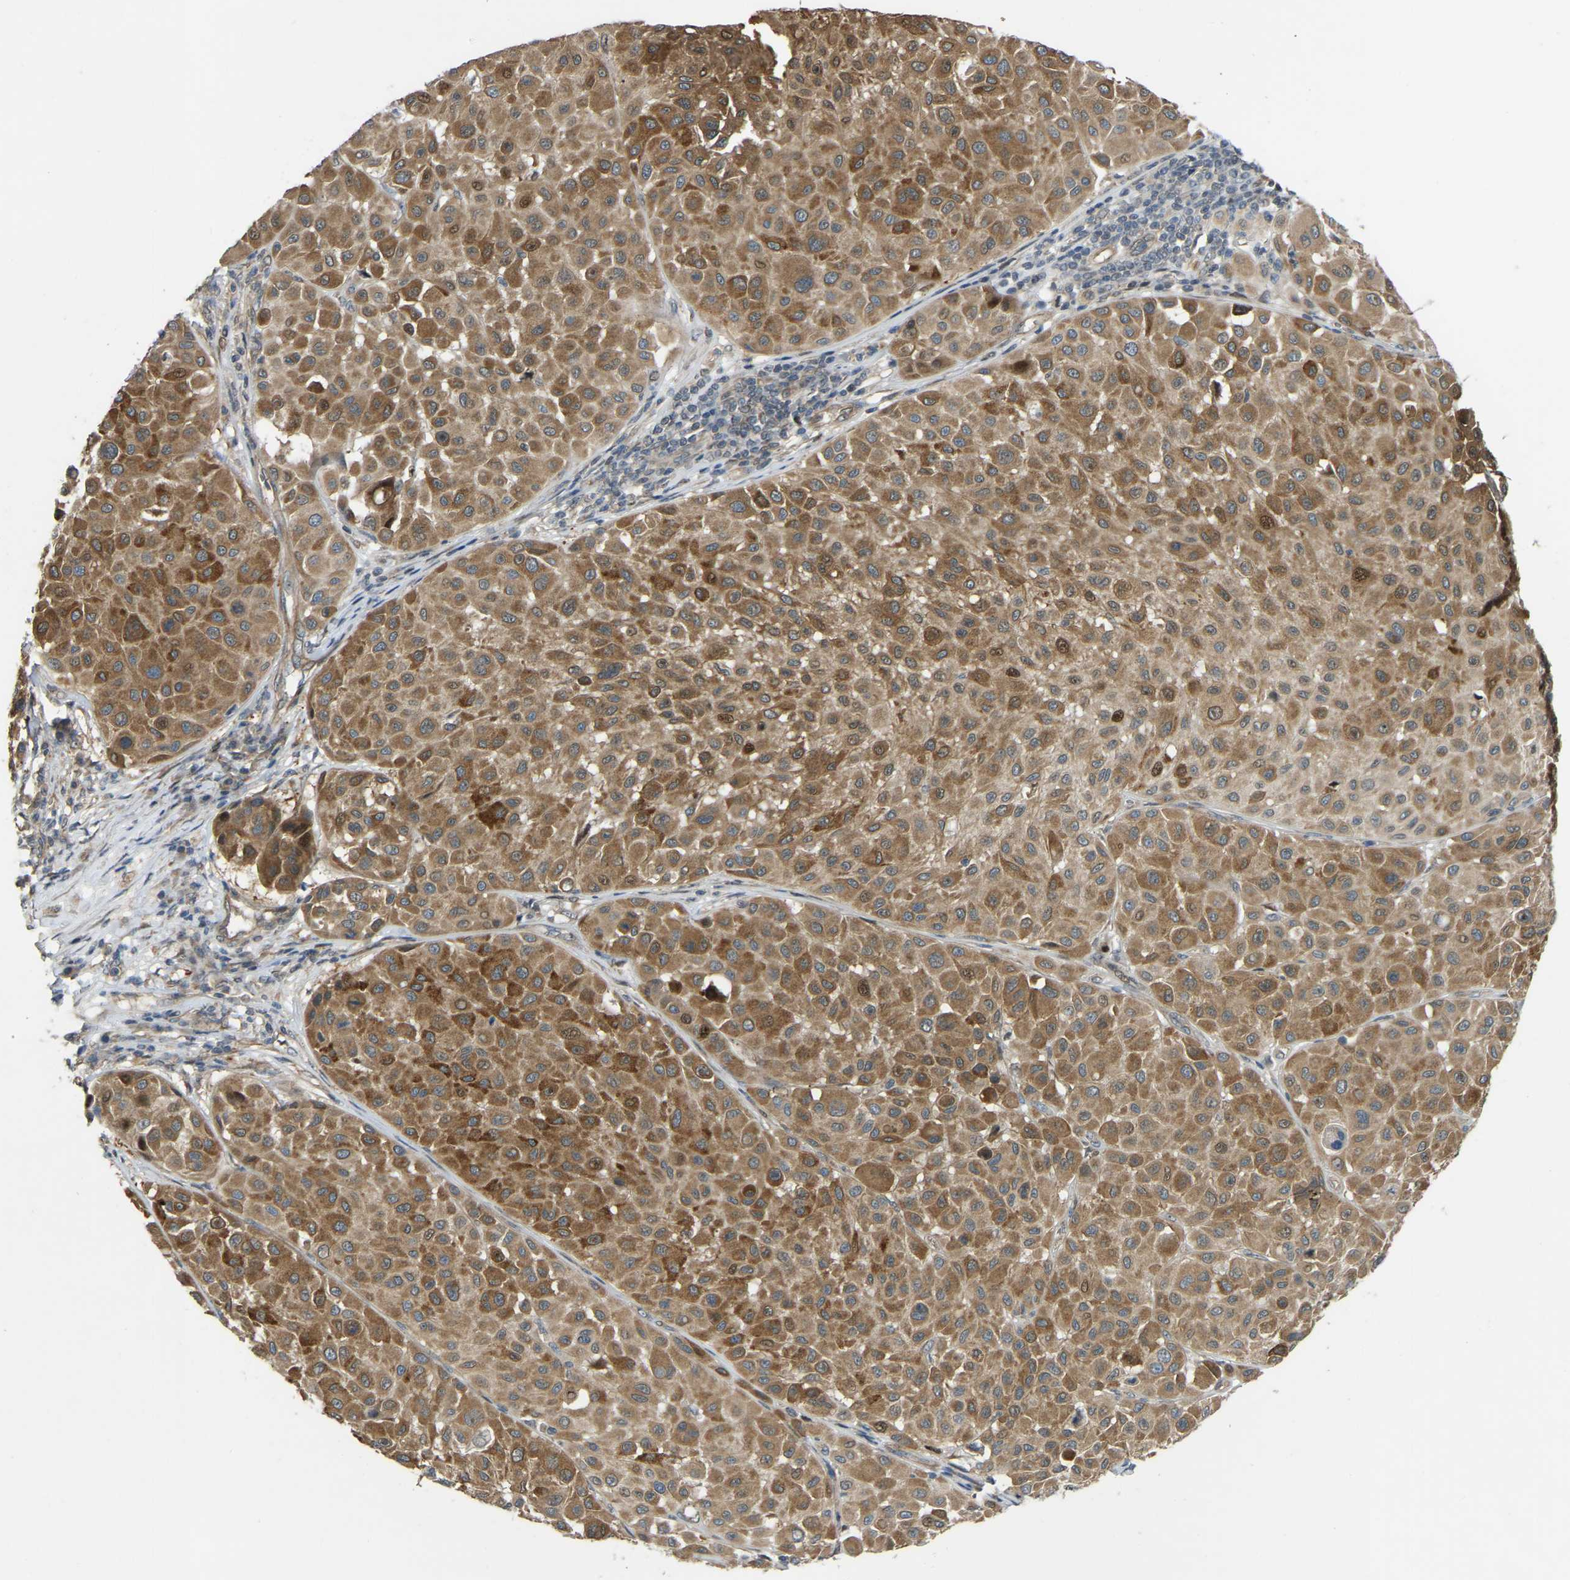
{"staining": {"intensity": "moderate", "quantity": ">75%", "location": "cytoplasmic/membranous"}, "tissue": "melanoma", "cell_type": "Tumor cells", "image_type": "cancer", "snomed": [{"axis": "morphology", "description": "Malignant melanoma, Metastatic site"}, {"axis": "topography", "description": "Soft tissue"}], "caption": "This is an image of immunohistochemistry staining of malignant melanoma (metastatic site), which shows moderate positivity in the cytoplasmic/membranous of tumor cells.", "gene": "C21orf91", "patient": {"sex": "male", "age": 41}}